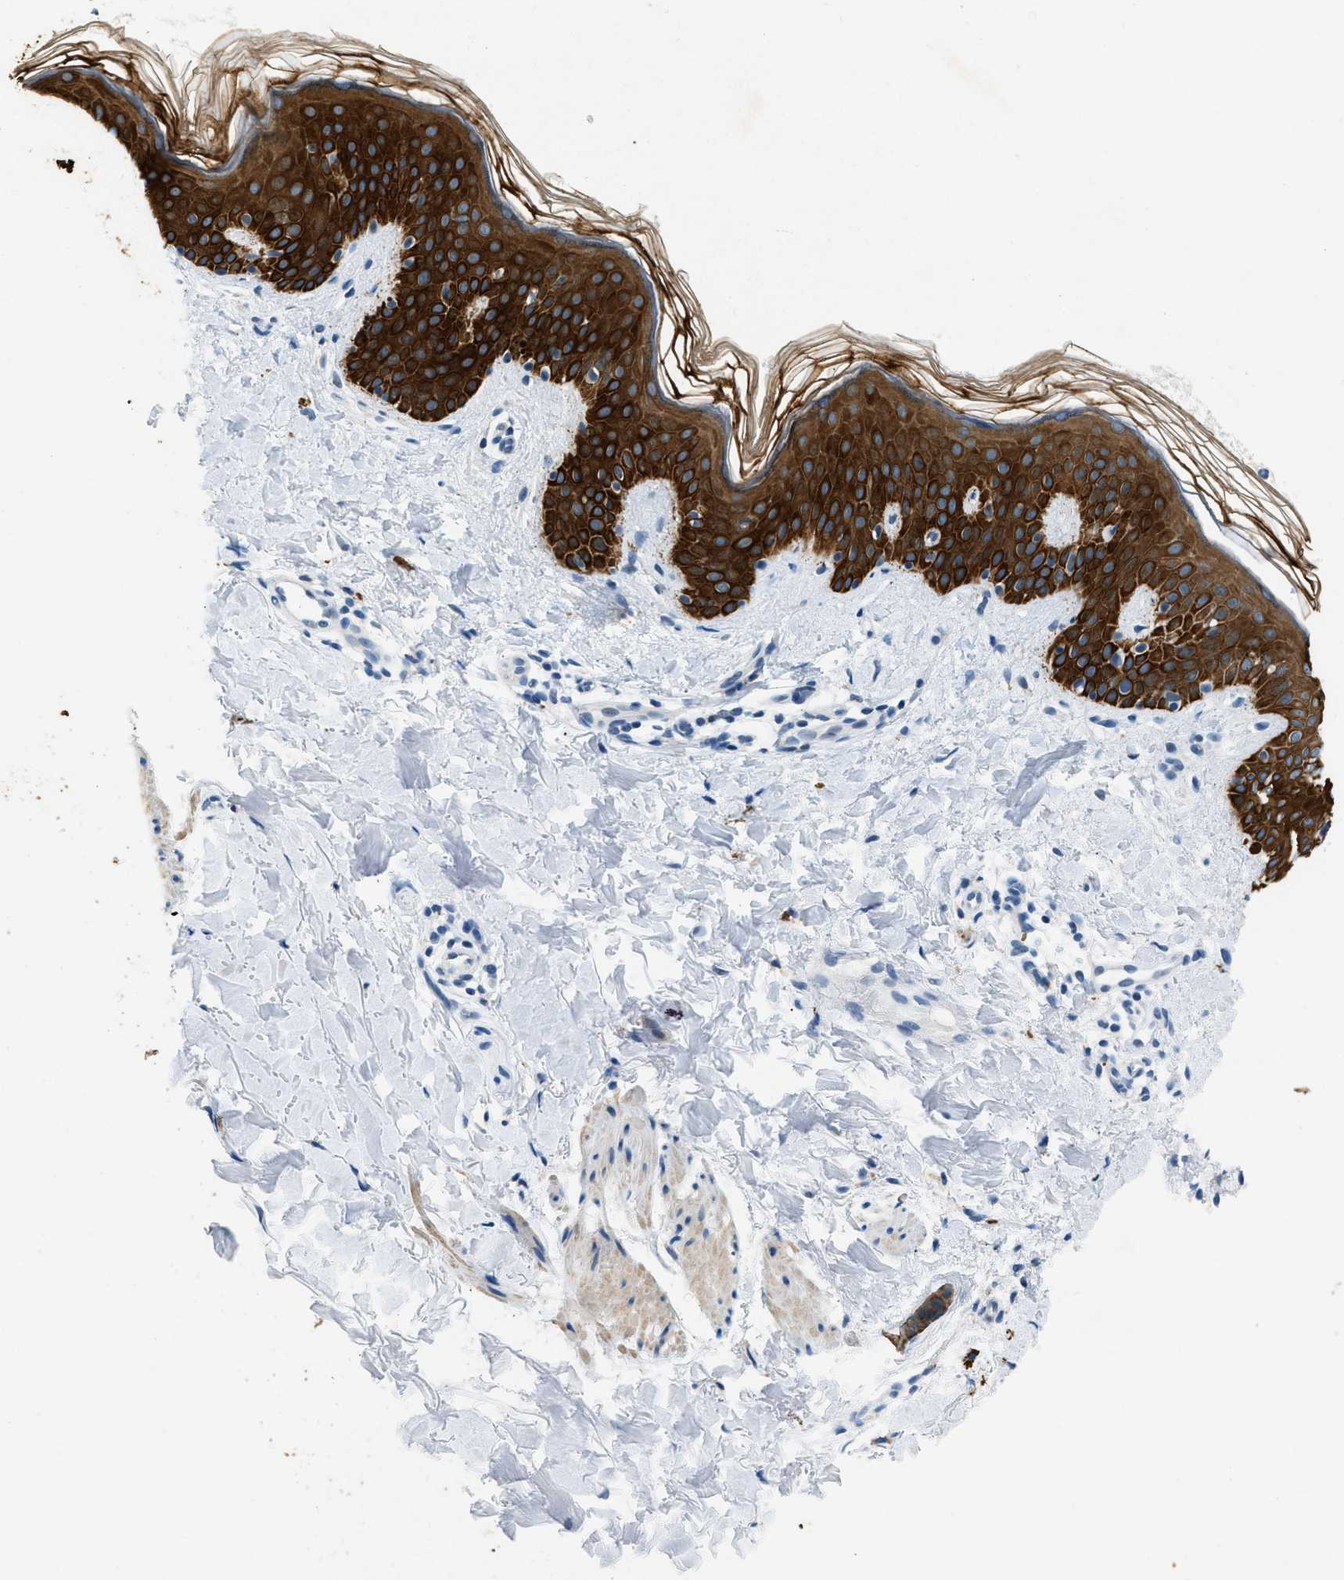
{"staining": {"intensity": "negative", "quantity": "none", "location": "none"}, "tissue": "skin", "cell_type": "Fibroblasts", "image_type": "normal", "snomed": [{"axis": "morphology", "description": "Normal tissue, NOS"}, {"axis": "topography", "description": "Skin"}], "caption": "Fibroblasts are negative for protein expression in unremarkable human skin. (DAB IHC with hematoxylin counter stain).", "gene": "CFAP20", "patient": {"sex": "male", "age": 40}}